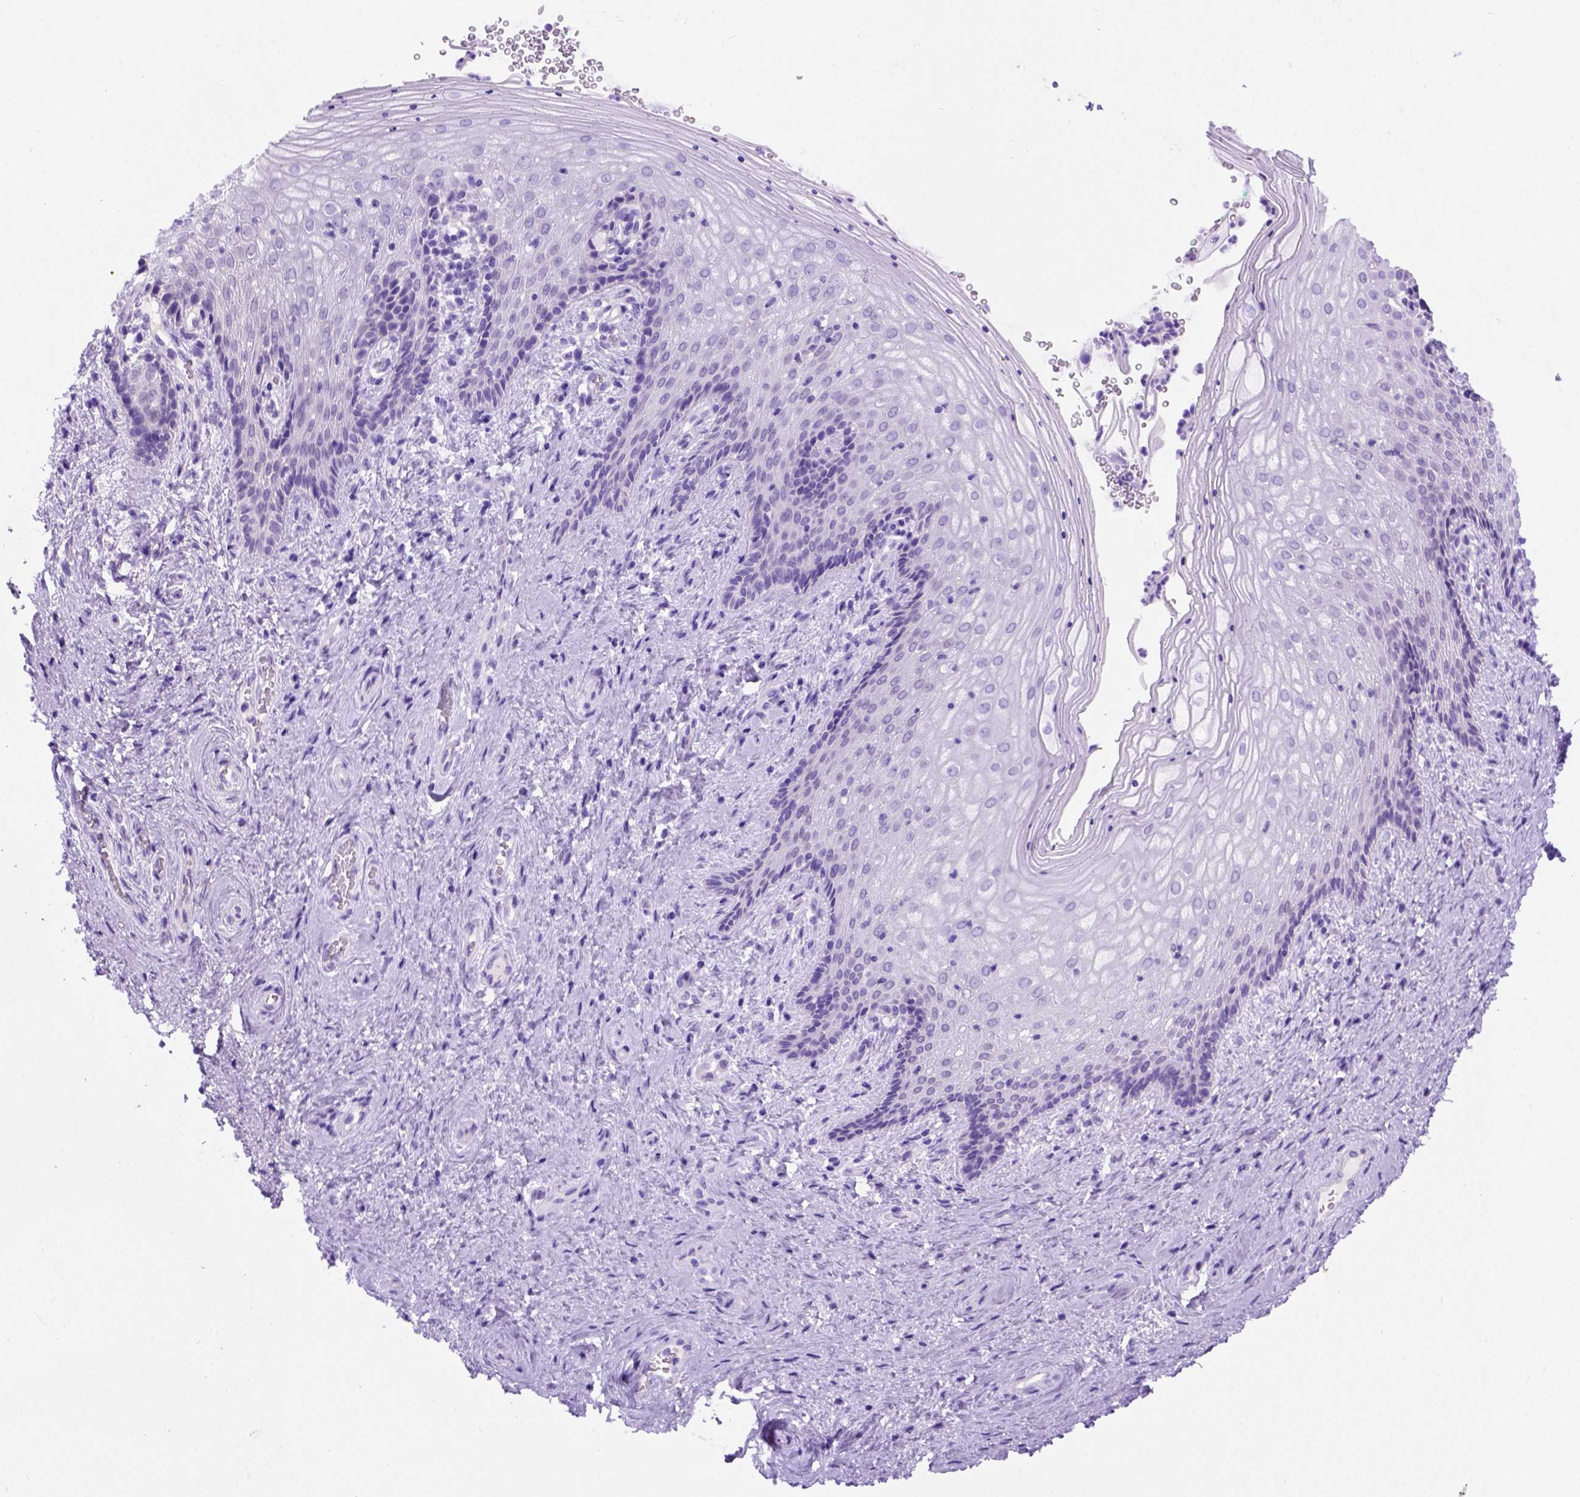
{"staining": {"intensity": "negative", "quantity": "none", "location": "none"}, "tissue": "vagina", "cell_type": "Squamous epithelial cells", "image_type": "normal", "snomed": [{"axis": "morphology", "description": "Normal tissue, NOS"}, {"axis": "topography", "description": "Vagina"}], "caption": "High magnification brightfield microscopy of benign vagina stained with DAB (brown) and counterstained with hematoxylin (blue): squamous epithelial cells show no significant expression.", "gene": "FAM81B", "patient": {"sex": "female", "age": 45}}